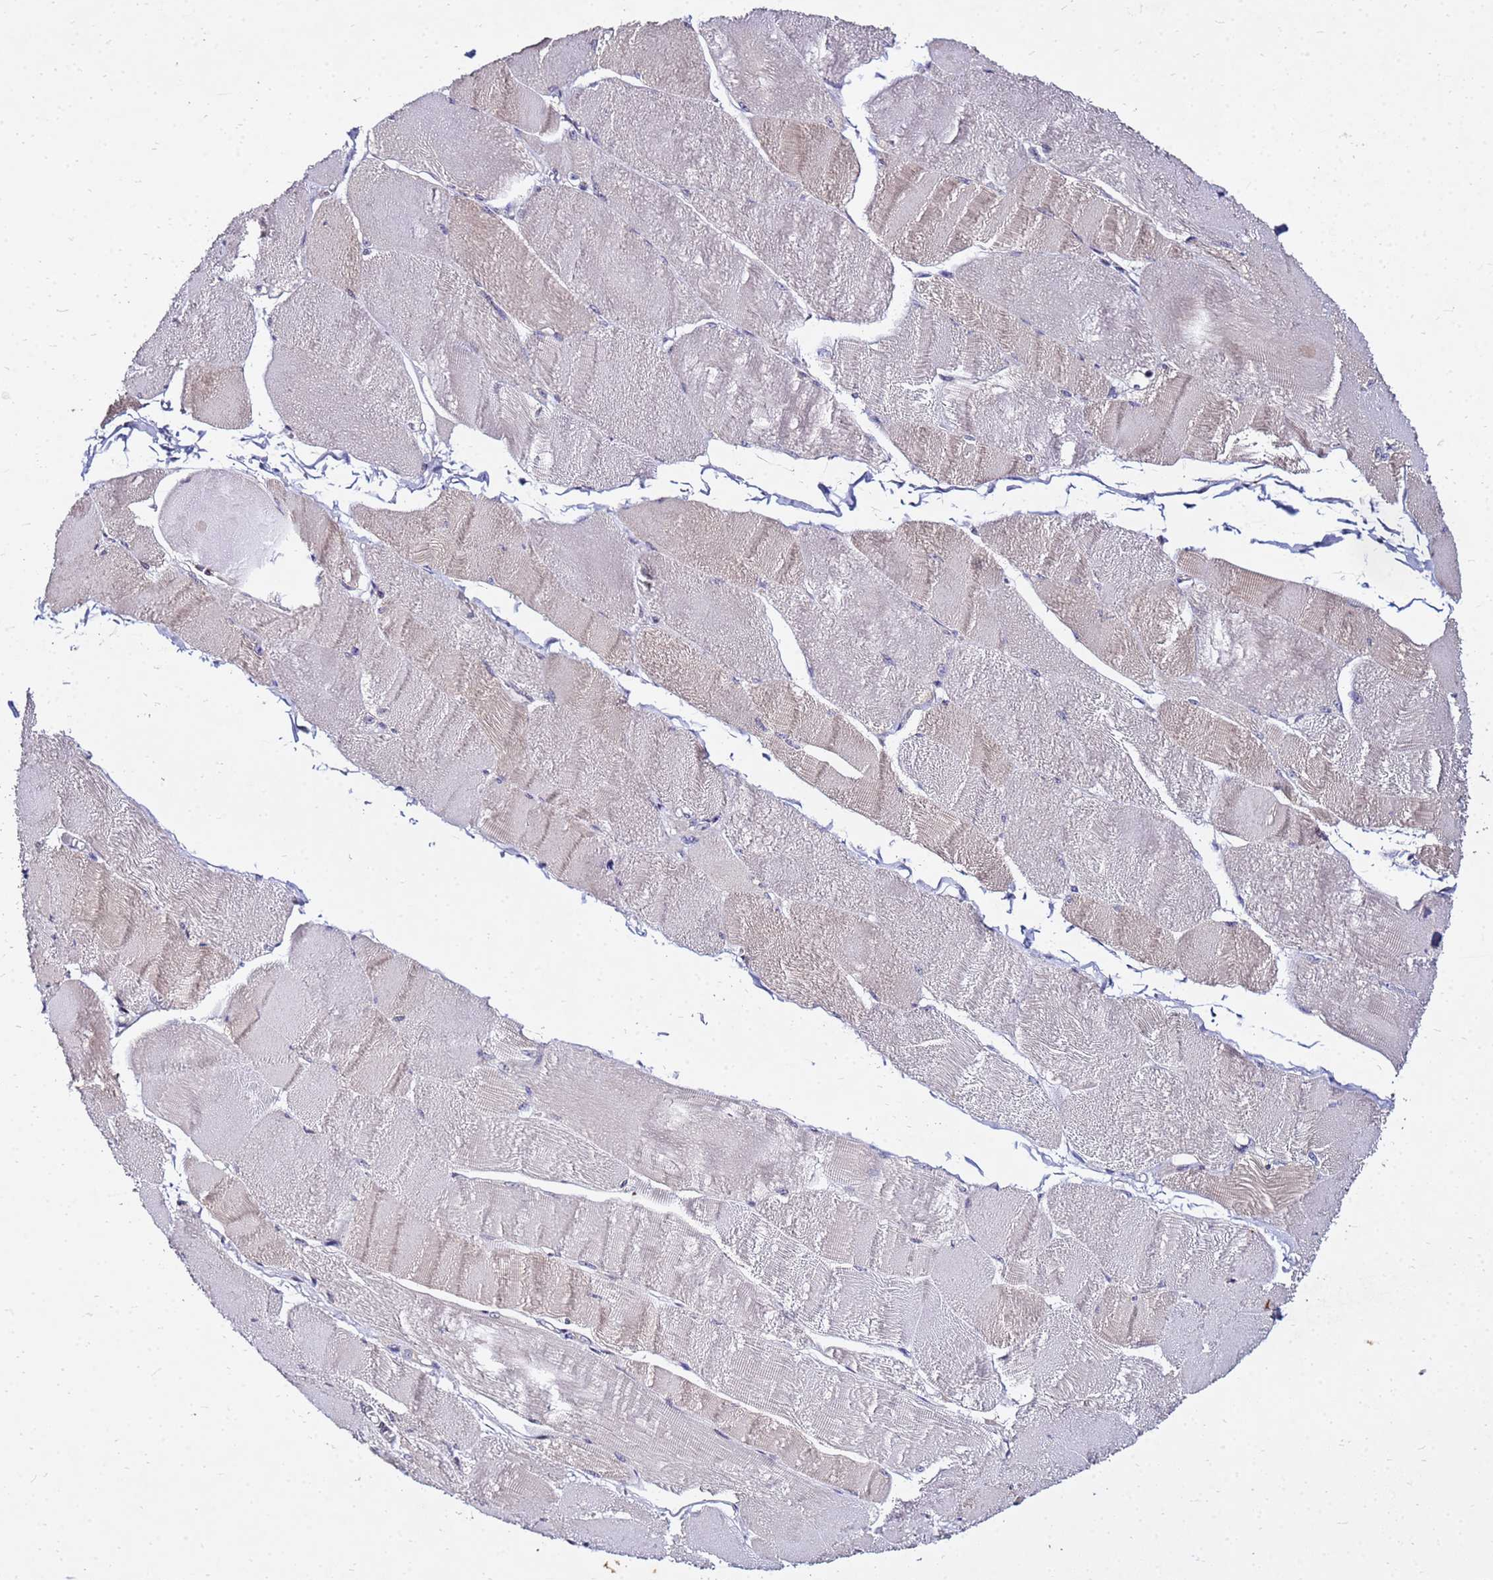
{"staining": {"intensity": "weak", "quantity": "<25%", "location": "cytoplasmic/membranous"}, "tissue": "skeletal muscle", "cell_type": "Myocytes", "image_type": "normal", "snomed": [{"axis": "morphology", "description": "Normal tissue, NOS"}, {"axis": "morphology", "description": "Basal cell carcinoma"}, {"axis": "topography", "description": "Skeletal muscle"}], "caption": "The image displays no significant expression in myocytes of skeletal muscle.", "gene": "COX14", "patient": {"sex": "female", "age": 64}}